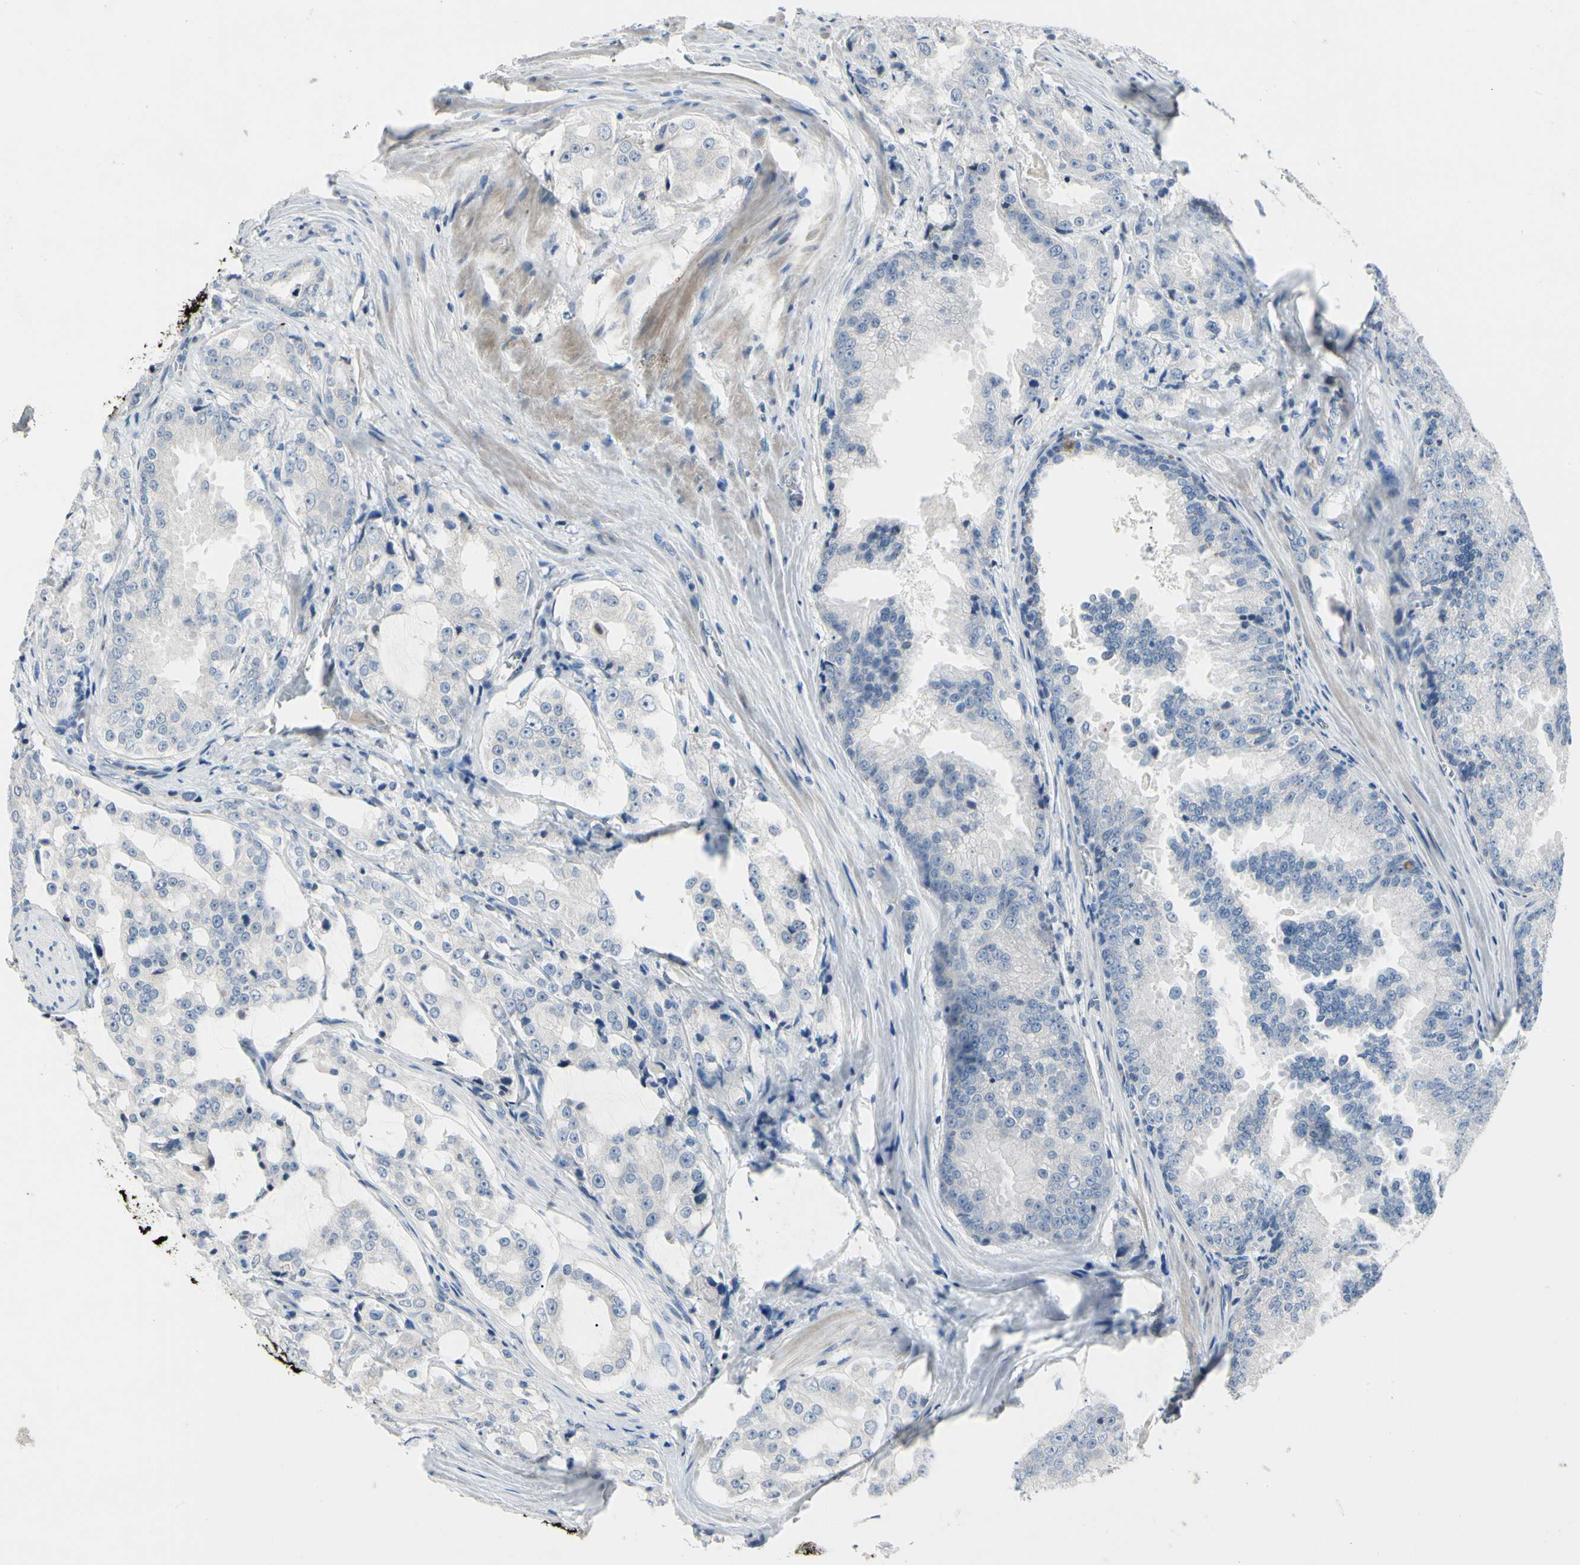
{"staining": {"intensity": "negative", "quantity": "none", "location": "none"}, "tissue": "prostate cancer", "cell_type": "Tumor cells", "image_type": "cancer", "snomed": [{"axis": "morphology", "description": "Adenocarcinoma, High grade"}, {"axis": "topography", "description": "Prostate"}], "caption": "Immunohistochemical staining of prostate high-grade adenocarcinoma displays no significant staining in tumor cells.", "gene": "ECRG4", "patient": {"sex": "male", "age": 73}}